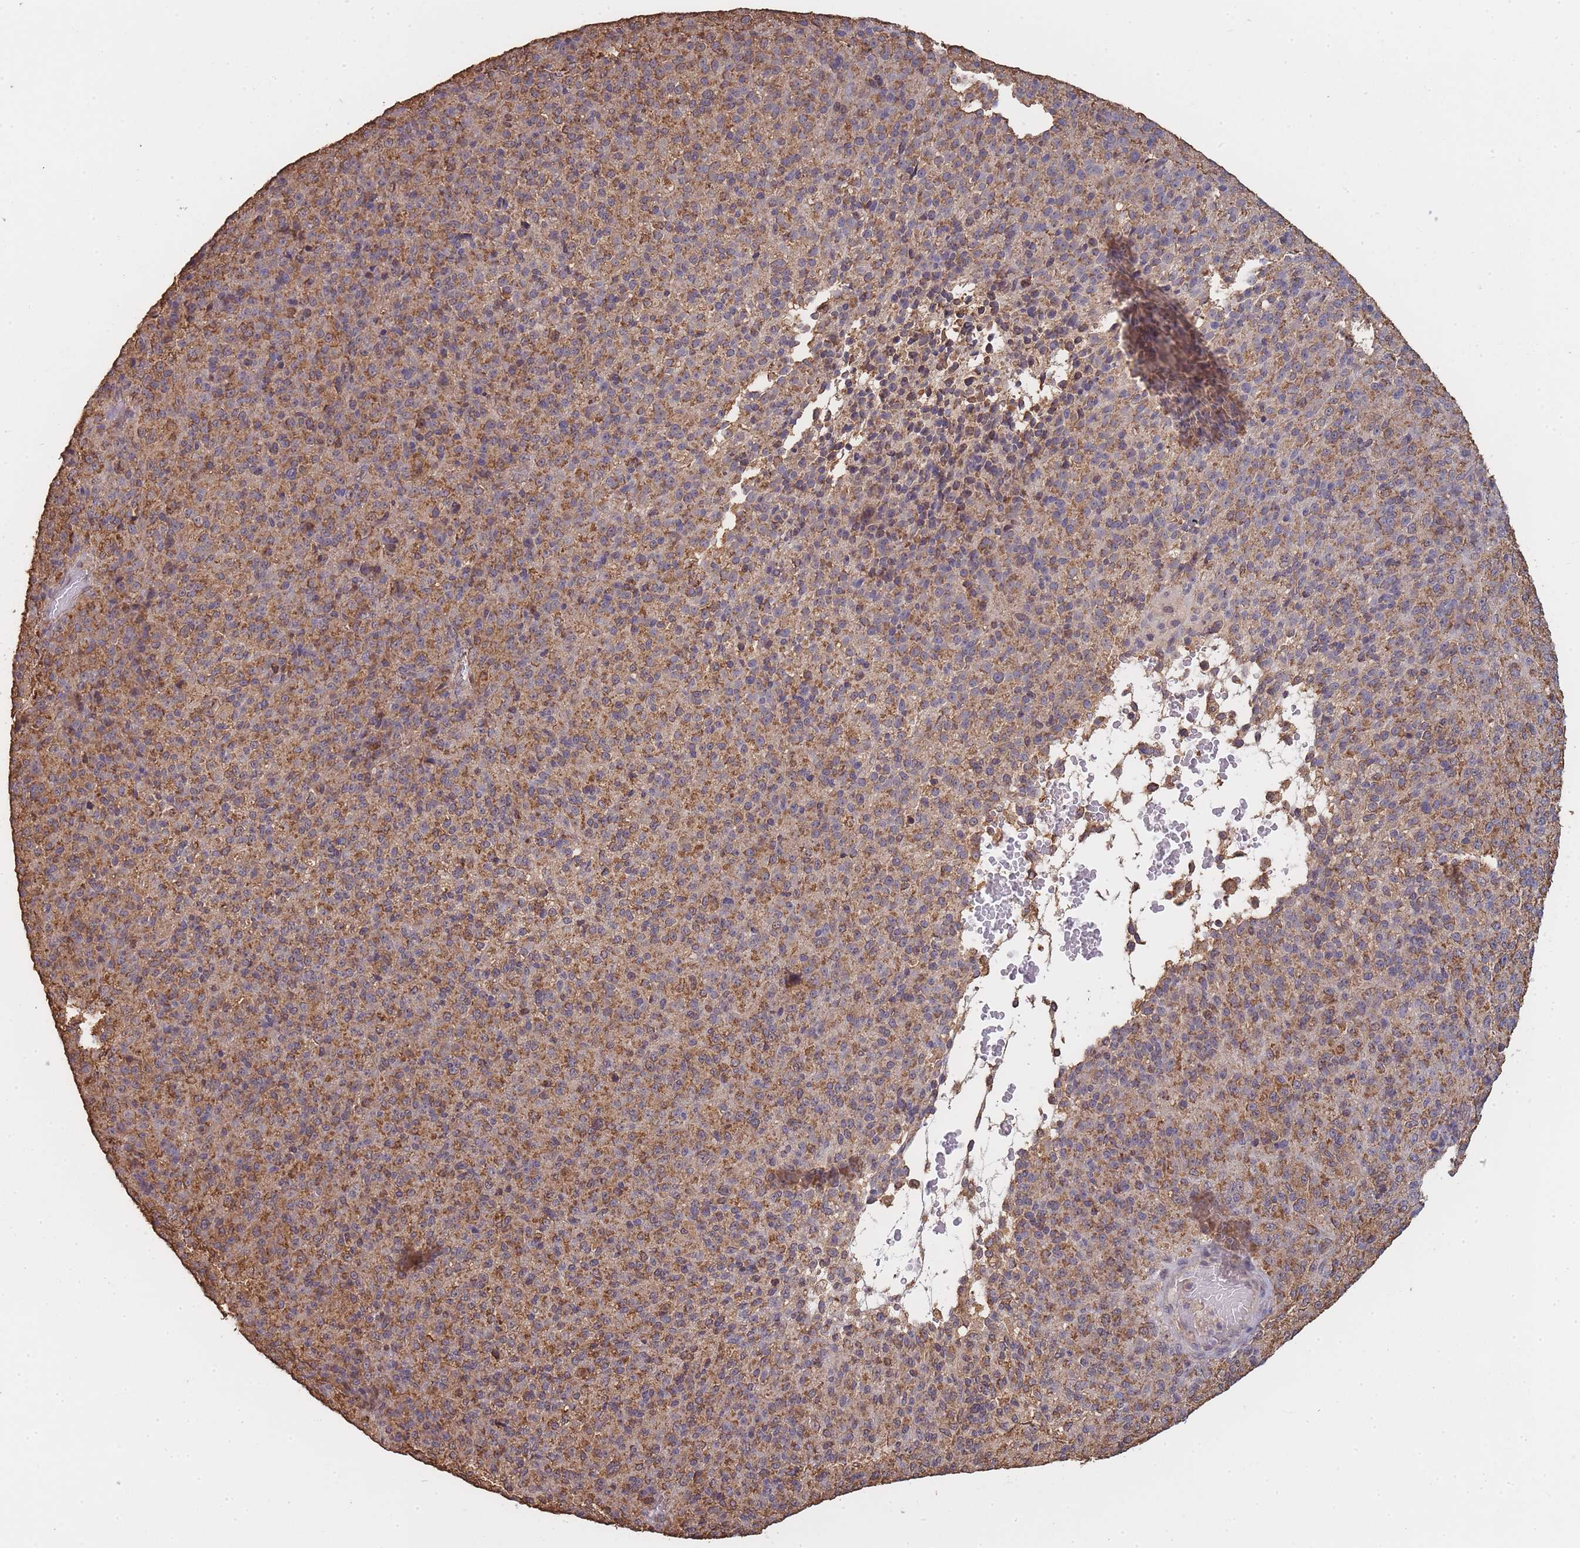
{"staining": {"intensity": "moderate", "quantity": "25%-75%", "location": "cytoplasmic/membranous"}, "tissue": "melanoma", "cell_type": "Tumor cells", "image_type": "cancer", "snomed": [{"axis": "morphology", "description": "Malignant melanoma, Metastatic site"}, {"axis": "topography", "description": "Brain"}], "caption": "A brown stain highlights moderate cytoplasmic/membranous expression of a protein in melanoma tumor cells.", "gene": "METRN", "patient": {"sex": "female", "age": 56}}